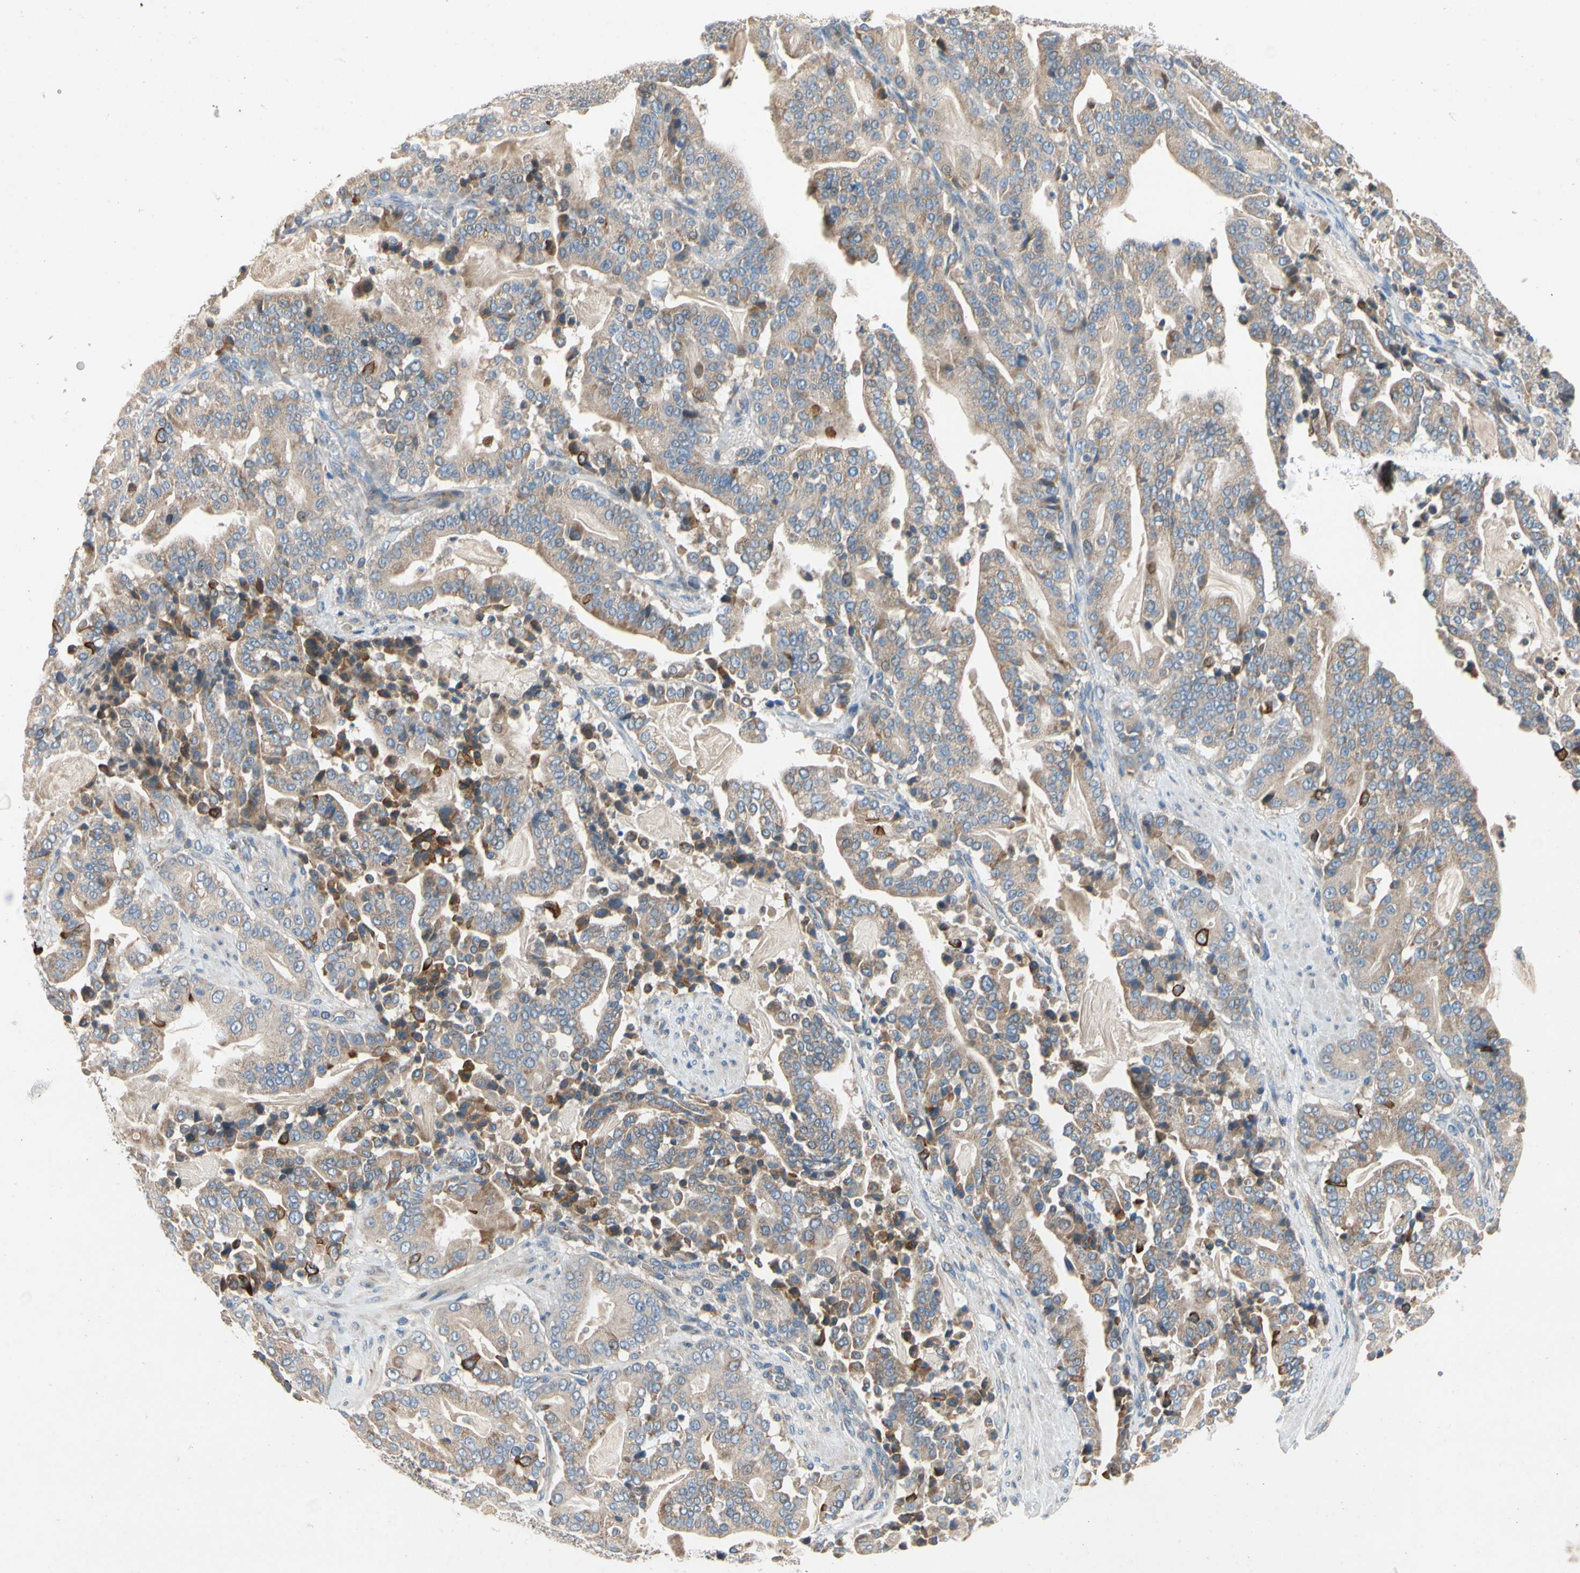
{"staining": {"intensity": "moderate", "quantity": ">75%", "location": "cytoplasmic/membranous"}, "tissue": "pancreatic cancer", "cell_type": "Tumor cells", "image_type": "cancer", "snomed": [{"axis": "morphology", "description": "Adenocarcinoma, NOS"}, {"axis": "topography", "description": "Pancreas"}], "caption": "Tumor cells demonstrate medium levels of moderate cytoplasmic/membranous staining in approximately >75% of cells in human pancreatic cancer (adenocarcinoma).", "gene": "KLHDC8B", "patient": {"sex": "male", "age": 63}}